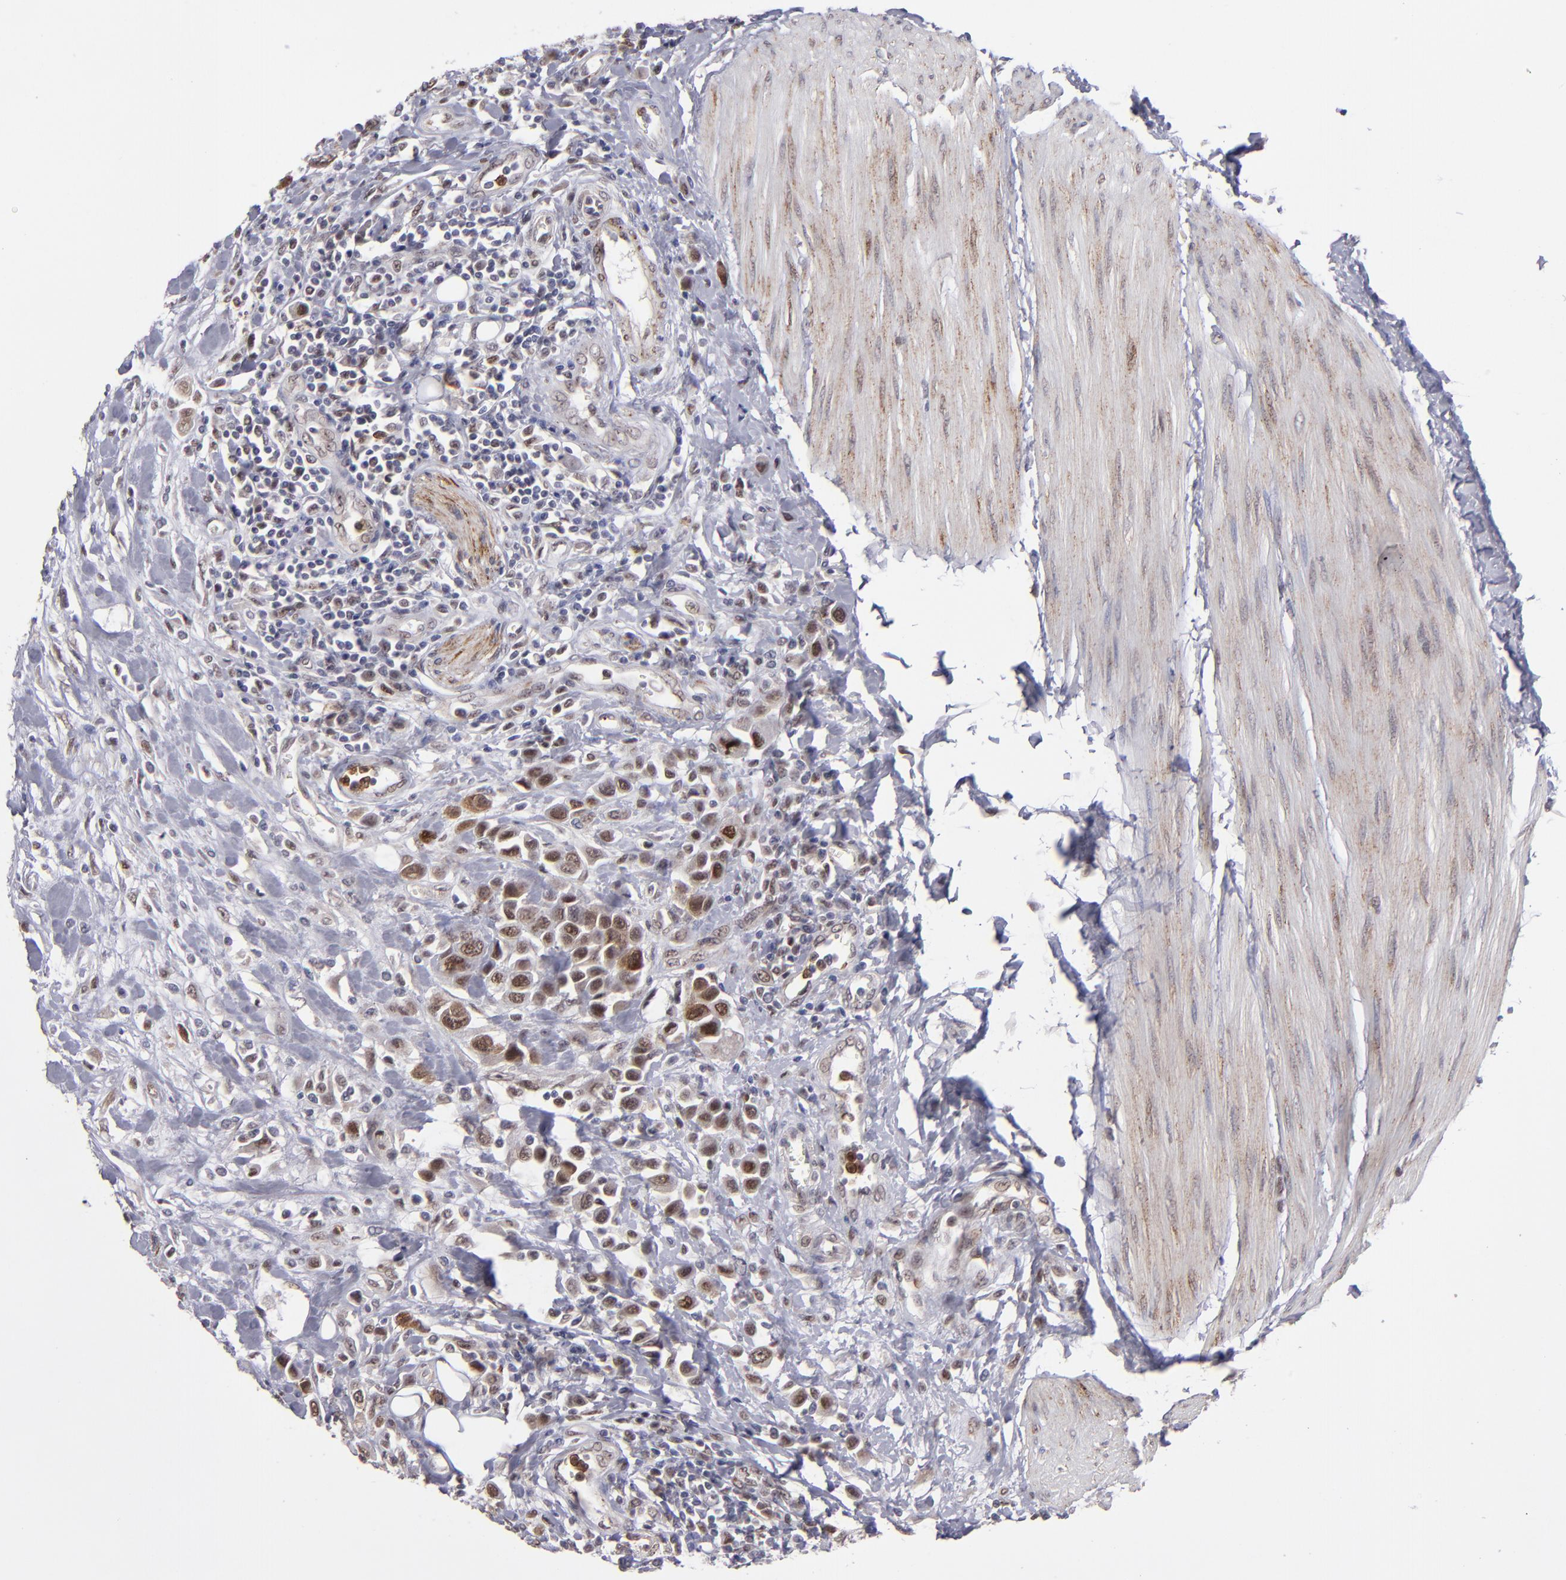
{"staining": {"intensity": "strong", "quantity": "25%-75%", "location": "nuclear"}, "tissue": "urothelial cancer", "cell_type": "Tumor cells", "image_type": "cancer", "snomed": [{"axis": "morphology", "description": "Urothelial carcinoma, High grade"}, {"axis": "topography", "description": "Urinary bladder"}], "caption": "The image displays immunohistochemical staining of urothelial carcinoma (high-grade). There is strong nuclear positivity is identified in approximately 25%-75% of tumor cells.", "gene": "RREB1", "patient": {"sex": "male", "age": 50}}